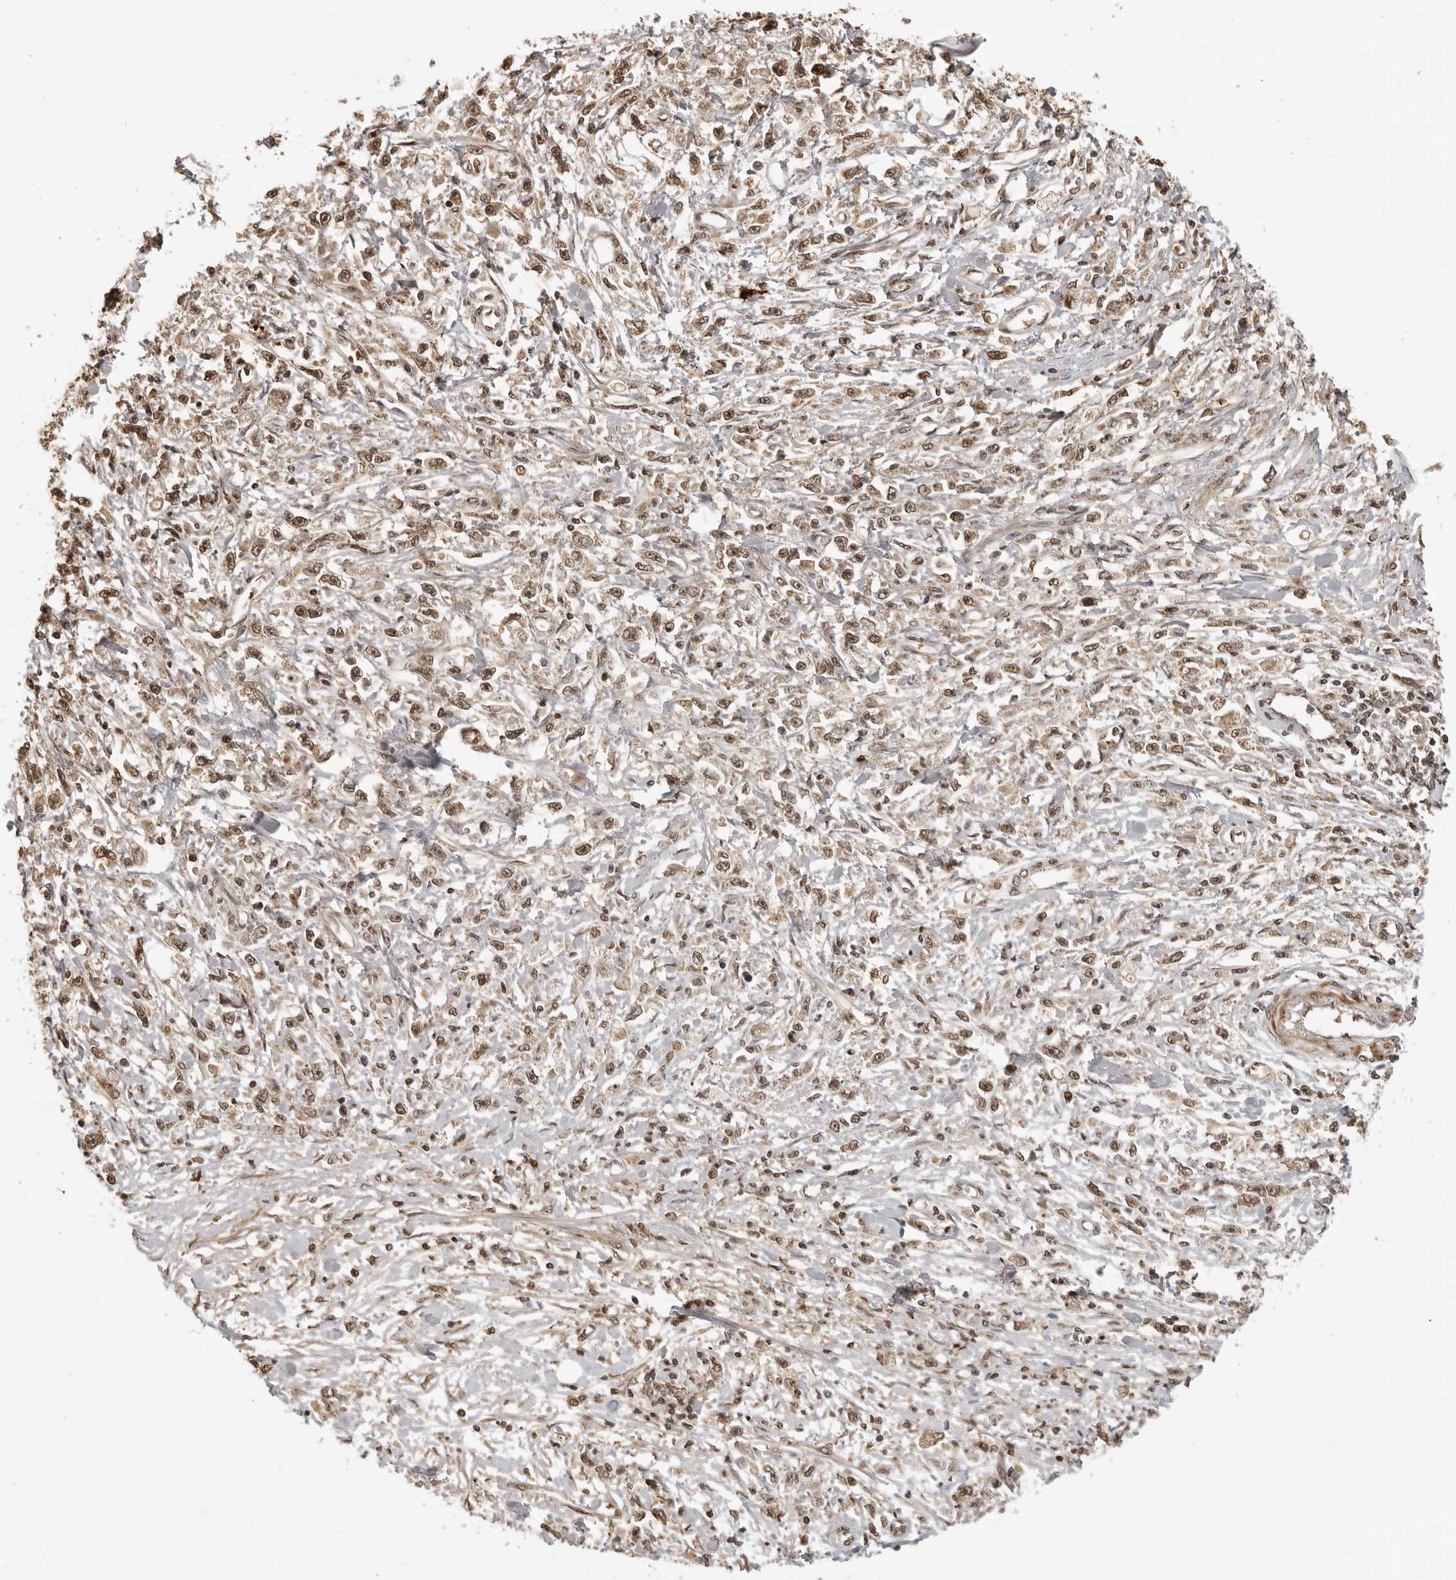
{"staining": {"intensity": "moderate", "quantity": ">75%", "location": "nuclear"}, "tissue": "stomach cancer", "cell_type": "Tumor cells", "image_type": "cancer", "snomed": [{"axis": "morphology", "description": "Adenocarcinoma, NOS"}, {"axis": "topography", "description": "Stomach"}], "caption": "High-power microscopy captured an immunohistochemistry (IHC) image of adenocarcinoma (stomach), revealing moderate nuclear expression in about >75% of tumor cells.", "gene": "CLOCK", "patient": {"sex": "female", "age": 59}}